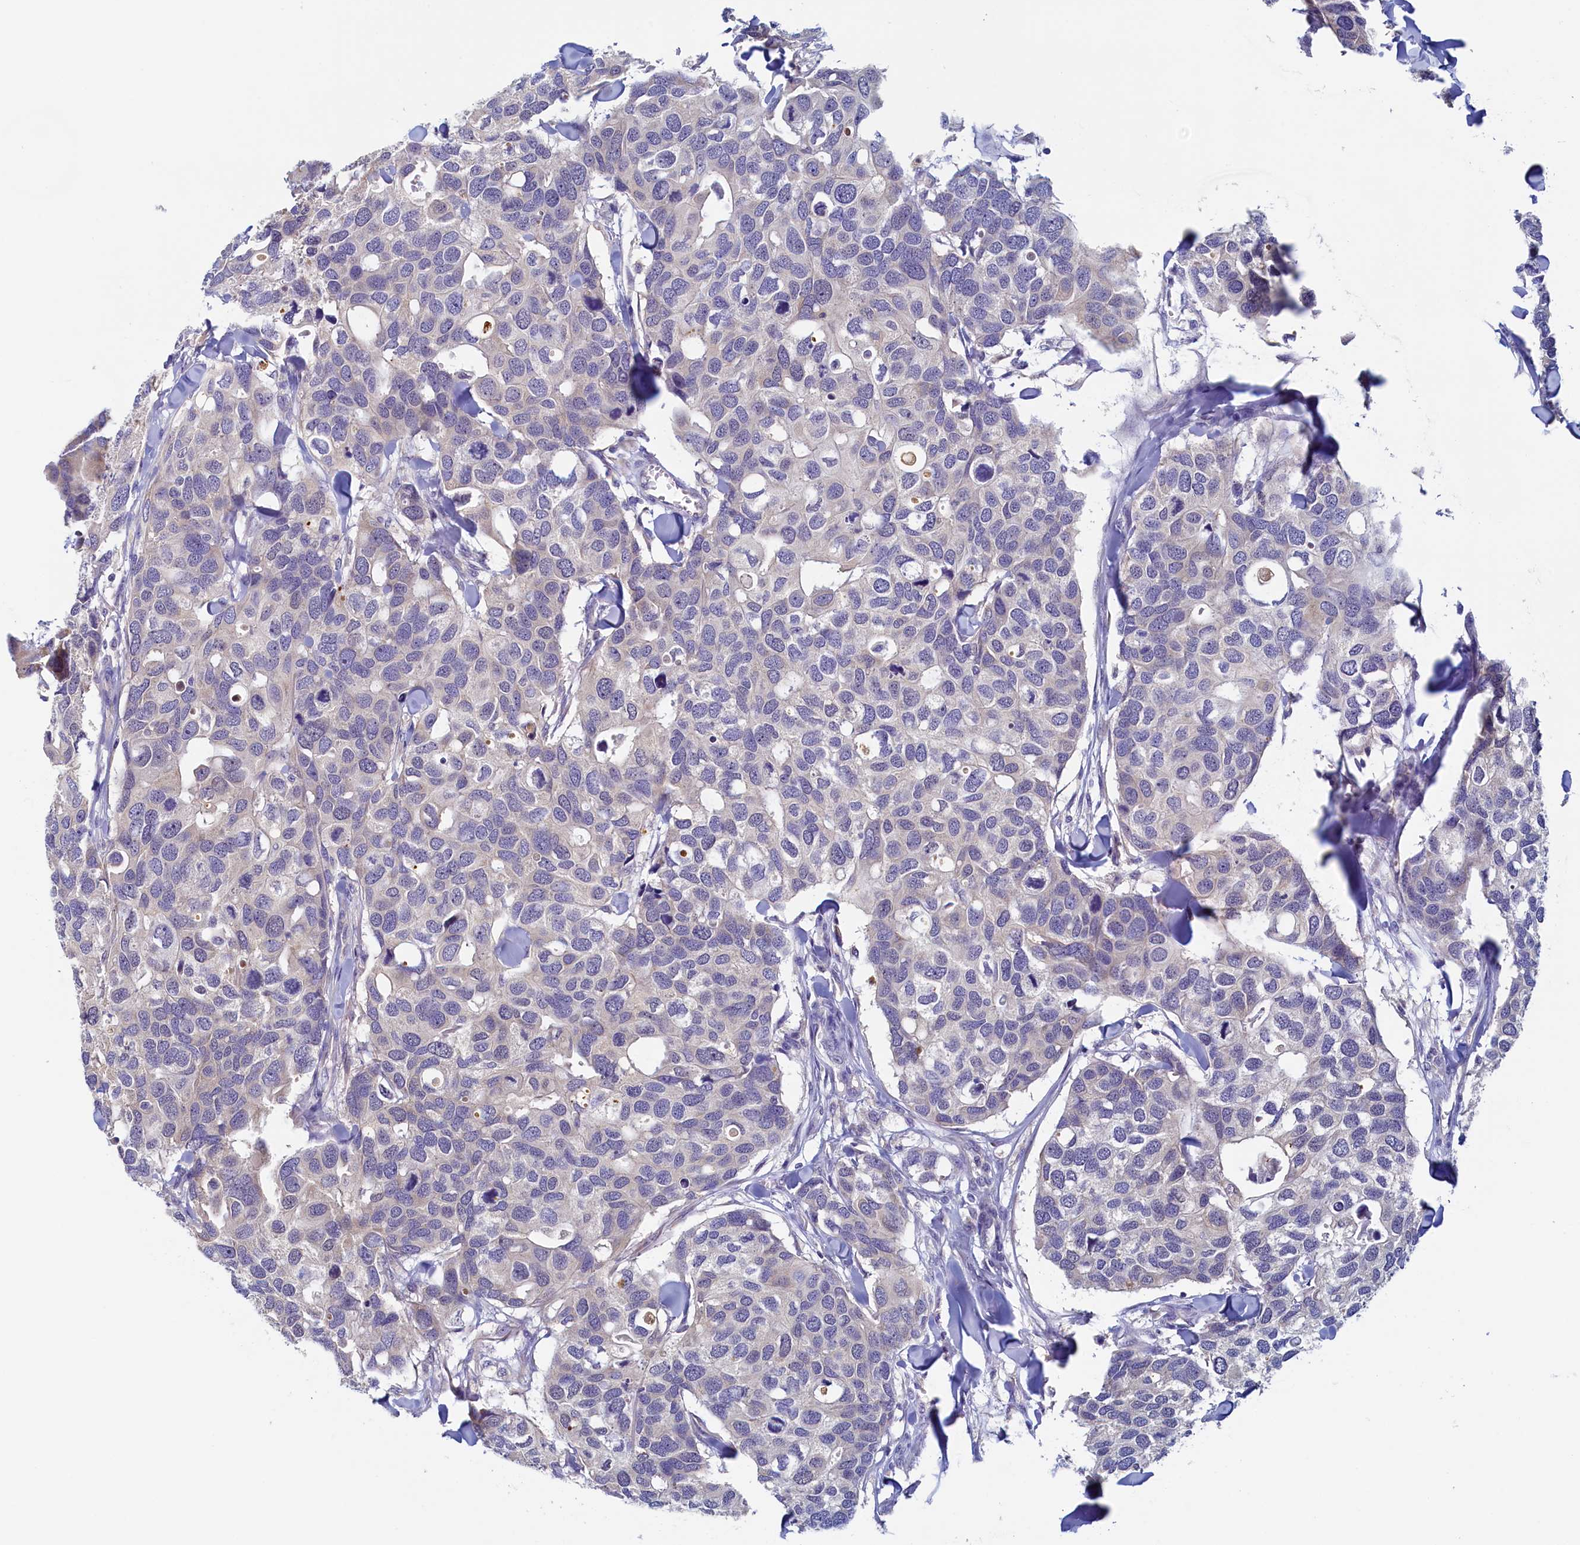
{"staining": {"intensity": "negative", "quantity": "none", "location": "none"}, "tissue": "breast cancer", "cell_type": "Tumor cells", "image_type": "cancer", "snomed": [{"axis": "morphology", "description": "Duct carcinoma"}, {"axis": "topography", "description": "Breast"}], "caption": "The image demonstrates no staining of tumor cells in intraductal carcinoma (breast).", "gene": "DTD1", "patient": {"sex": "female", "age": 83}}